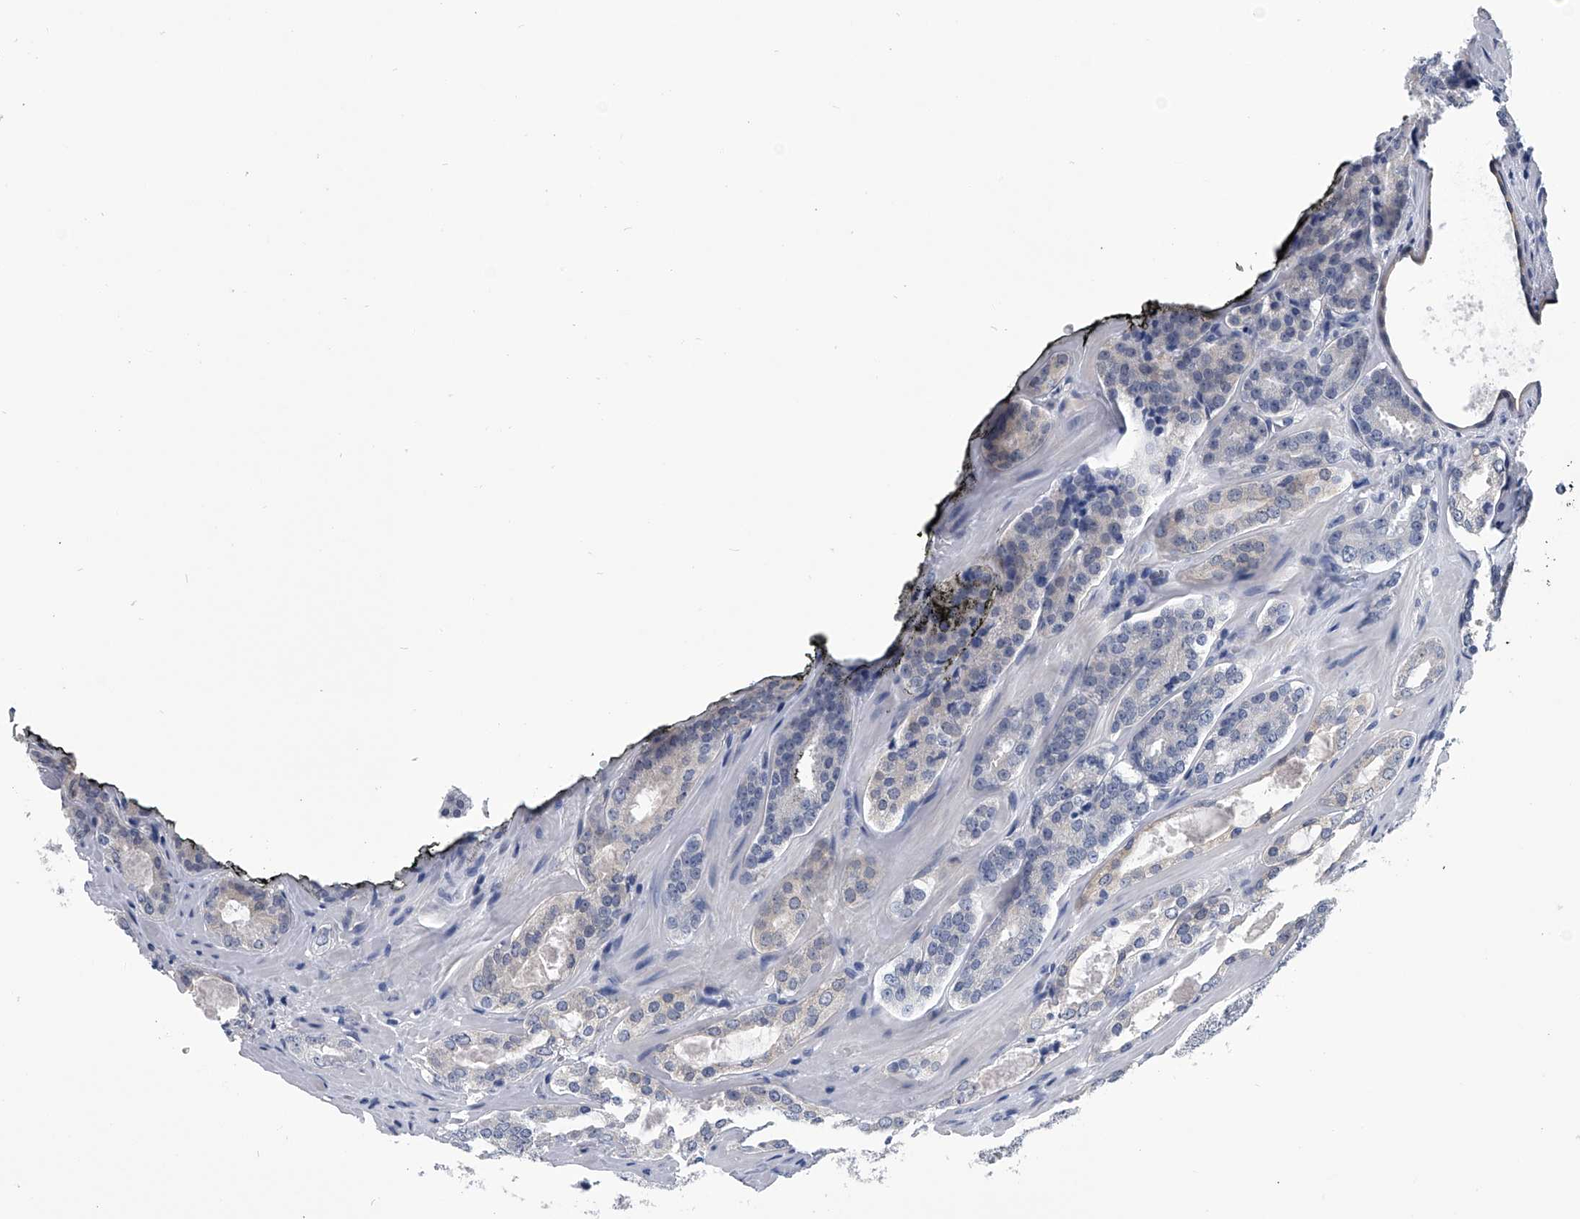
{"staining": {"intensity": "negative", "quantity": "none", "location": "none"}, "tissue": "prostate cancer", "cell_type": "Tumor cells", "image_type": "cancer", "snomed": [{"axis": "morphology", "description": "Adenocarcinoma, High grade"}, {"axis": "topography", "description": "Prostate"}], "caption": "IHC photomicrograph of prostate cancer (adenocarcinoma (high-grade)) stained for a protein (brown), which exhibits no positivity in tumor cells.", "gene": "PDXK", "patient": {"sex": "male", "age": 60}}